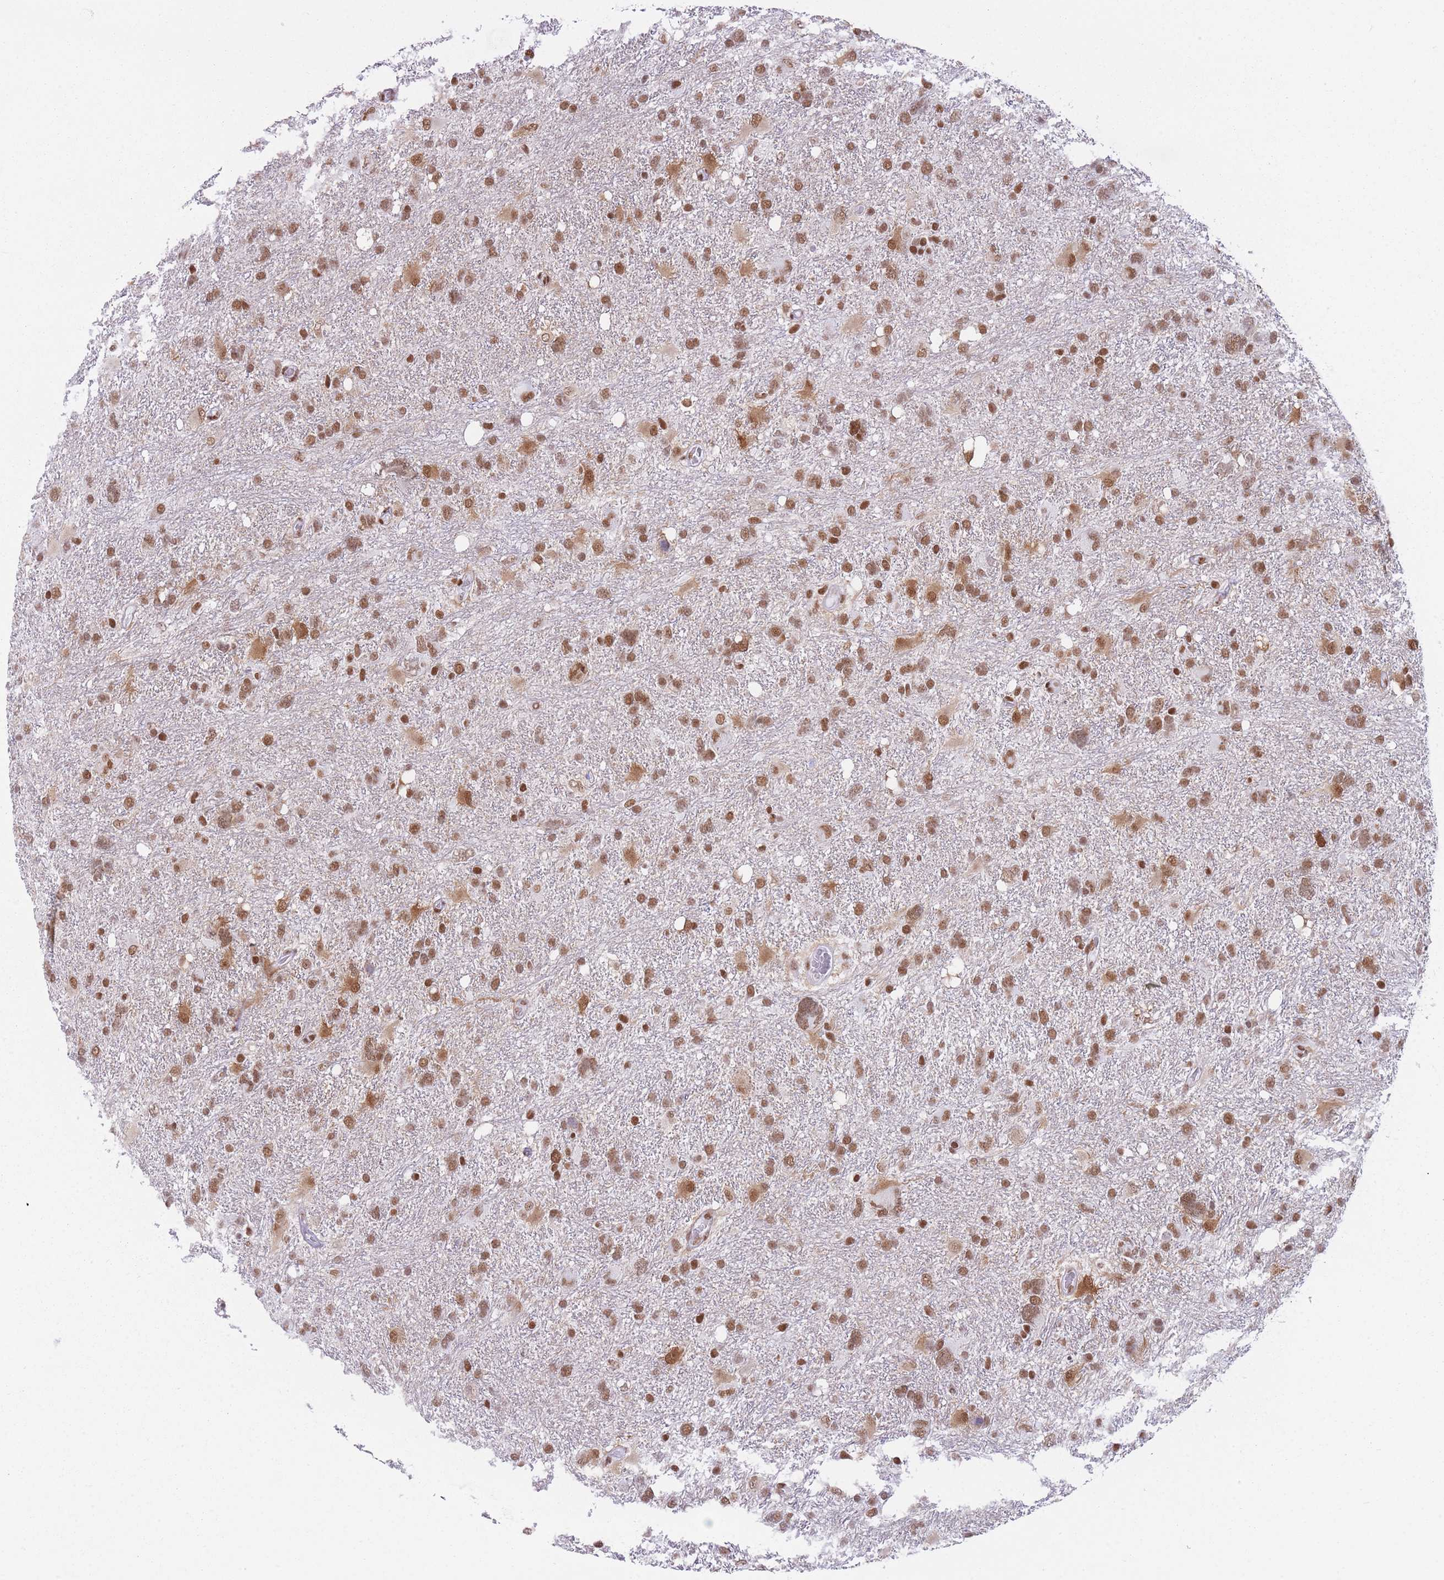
{"staining": {"intensity": "moderate", "quantity": ">75%", "location": "nuclear"}, "tissue": "glioma", "cell_type": "Tumor cells", "image_type": "cancer", "snomed": [{"axis": "morphology", "description": "Glioma, malignant, High grade"}, {"axis": "topography", "description": "Brain"}], "caption": "Immunohistochemical staining of human glioma exhibits medium levels of moderate nuclear staining in approximately >75% of tumor cells.", "gene": "HNRNPUL1", "patient": {"sex": "male", "age": 61}}